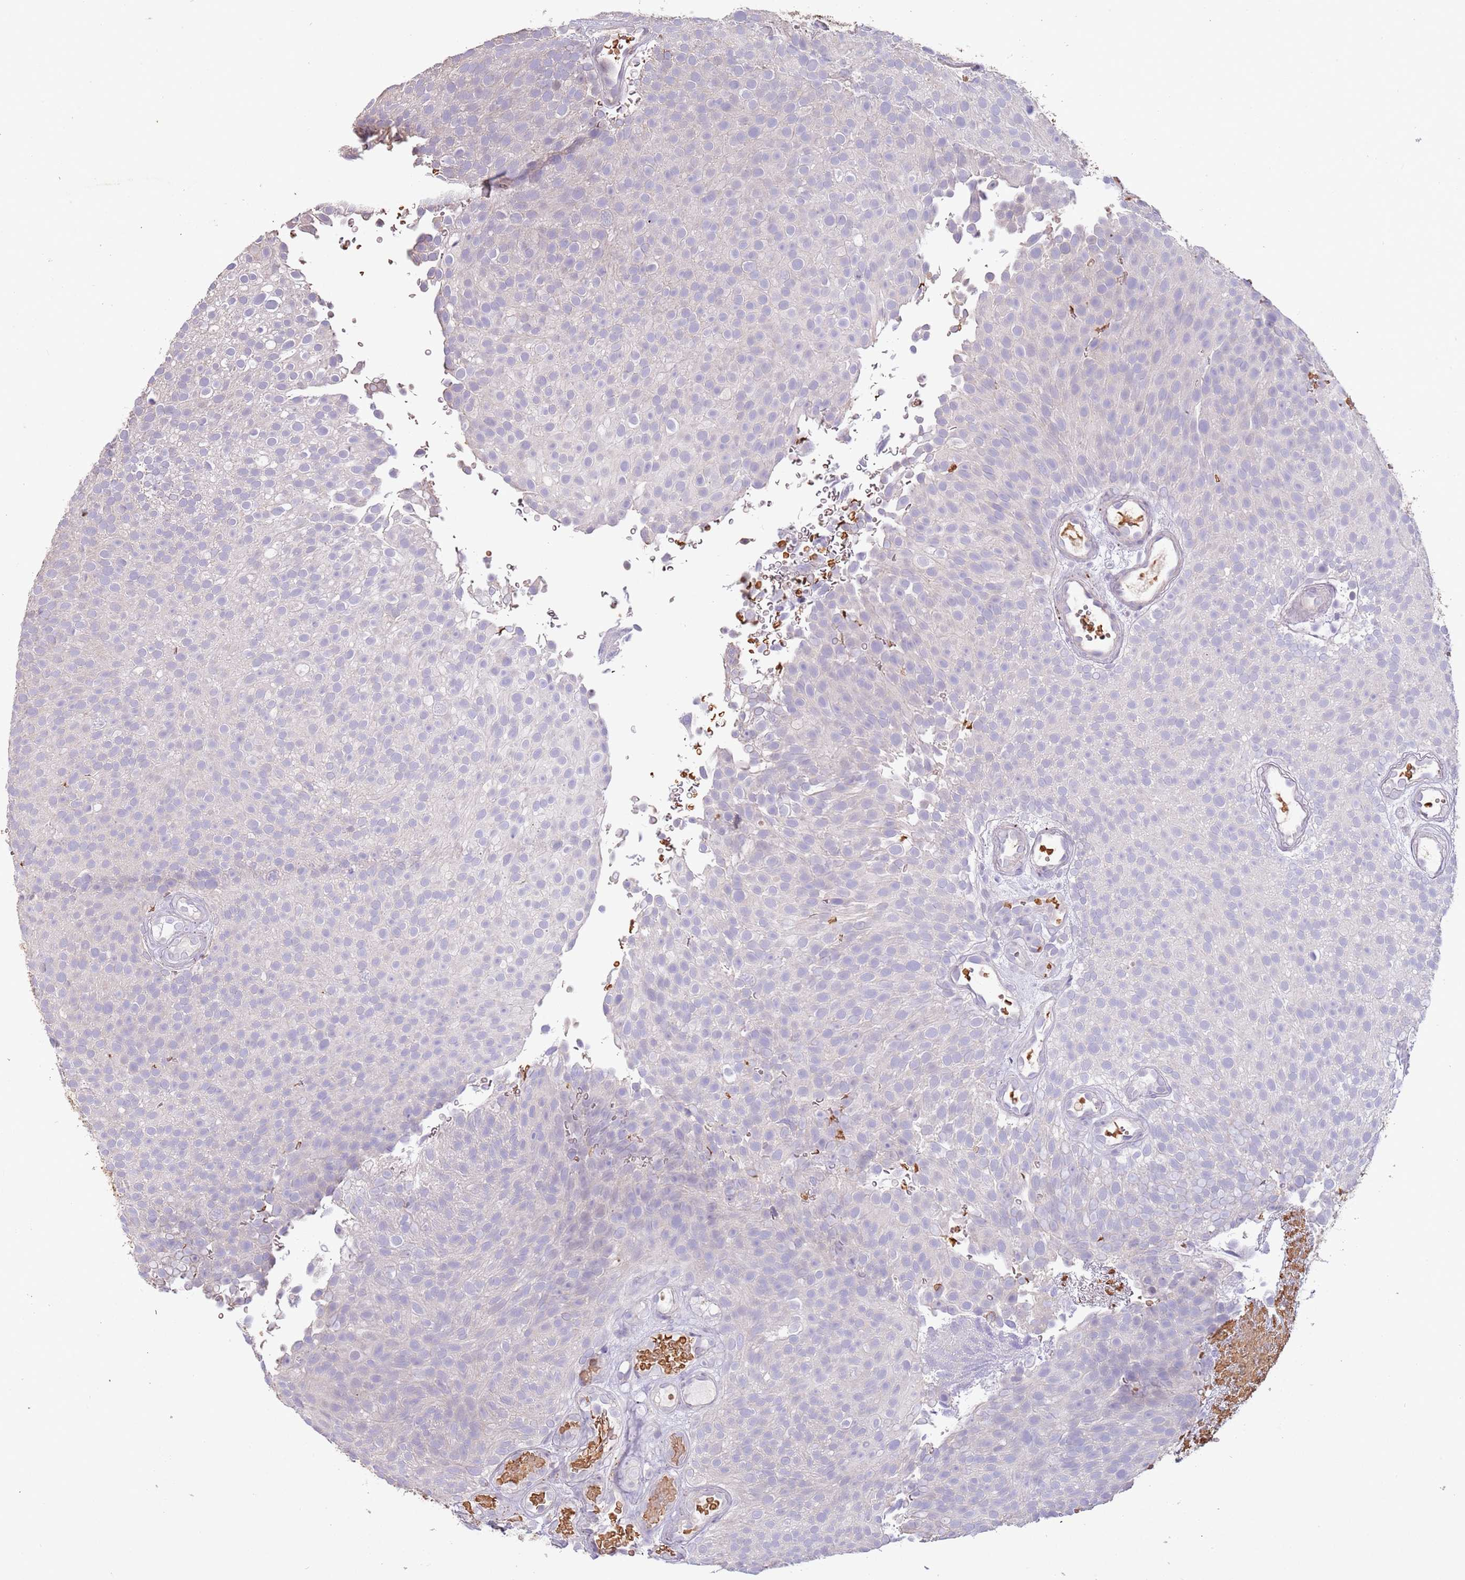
{"staining": {"intensity": "negative", "quantity": "none", "location": "none"}, "tissue": "urothelial cancer", "cell_type": "Tumor cells", "image_type": "cancer", "snomed": [{"axis": "morphology", "description": "Urothelial carcinoma, Low grade"}, {"axis": "topography", "description": "Urinary bladder"}], "caption": "A histopathology image of urothelial carcinoma (low-grade) stained for a protein reveals no brown staining in tumor cells. (Brightfield microscopy of DAB immunohistochemistry (IHC) at high magnification).", "gene": "P2RY13", "patient": {"sex": "male", "age": 78}}